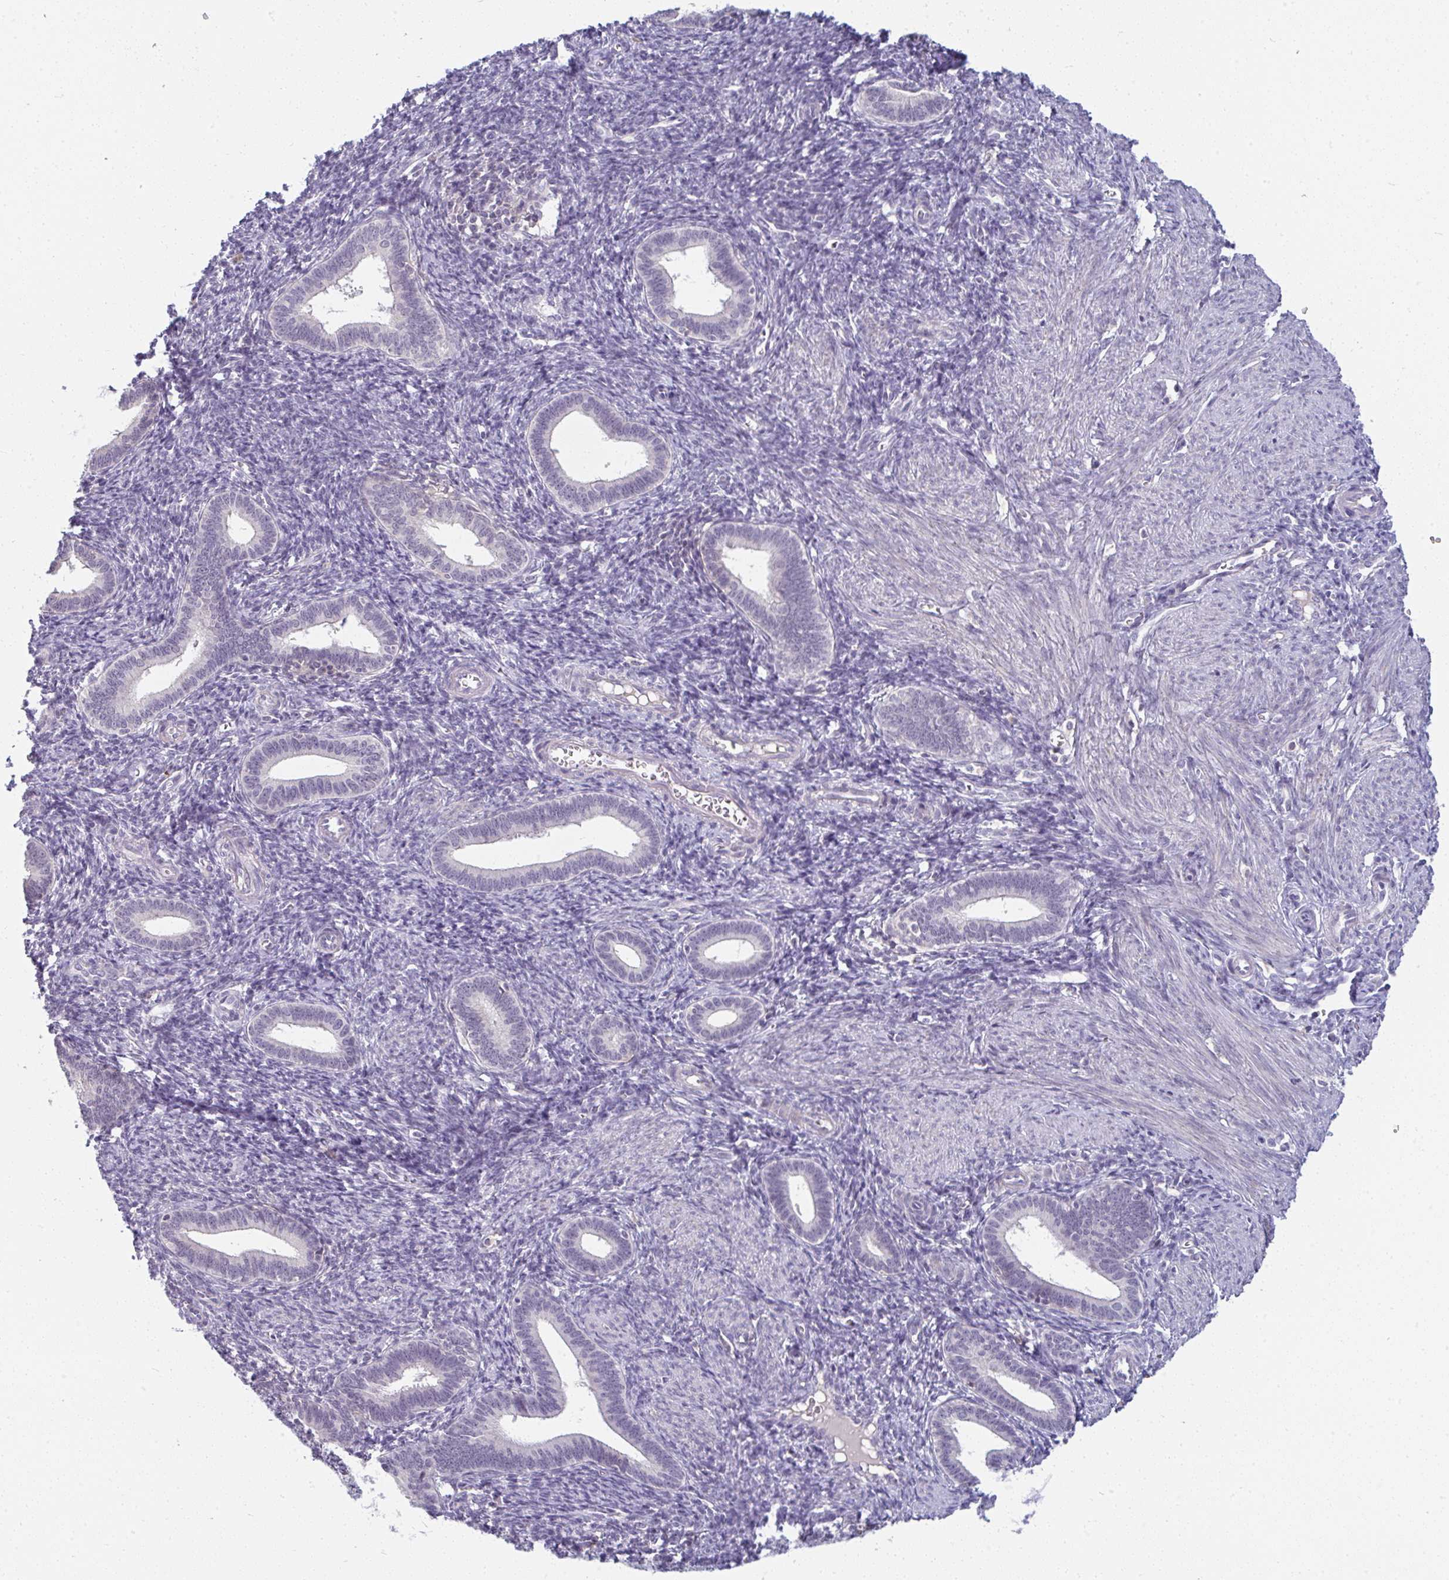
{"staining": {"intensity": "negative", "quantity": "none", "location": "none"}, "tissue": "endometrium", "cell_type": "Cells in endometrial stroma", "image_type": "normal", "snomed": [{"axis": "morphology", "description": "Normal tissue, NOS"}, {"axis": "topography", "description": "Endometrium"}], "caption": "The immunohistochemistry (IHC) photomicrograph has no significant expression in cells in endometrial stroma of endometrium.", "gene": "PPFIA4", "patient": {"sex": "female", "age": 41}}